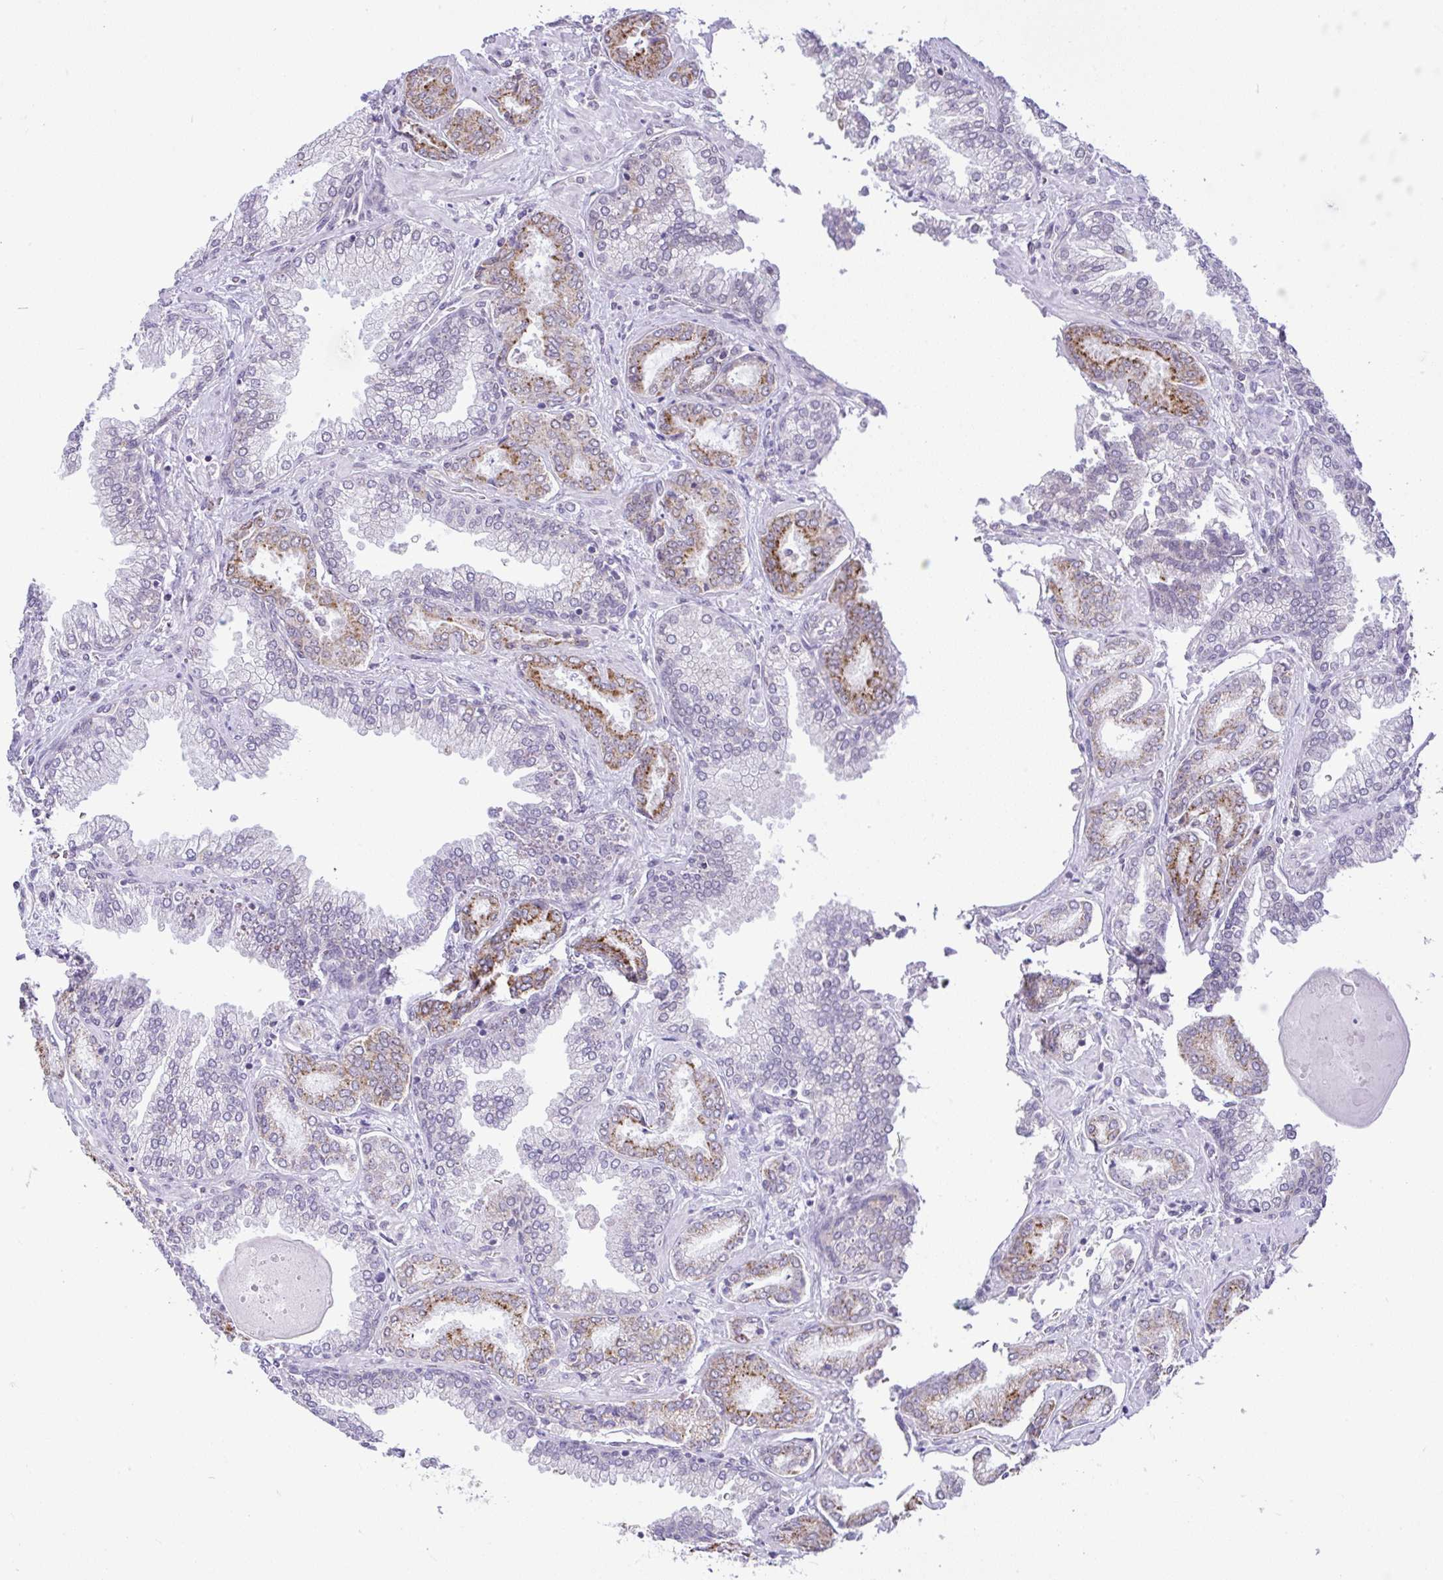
{"staining": {"intensity": "moderate", "quantity": ">75%", "location": "cytoplasmic/membranous"}, "tissue": "prostate cancer", "cell_type": "Tumor cells", "image_type": "cancer", "snomed": [{"axis": "morphology", "description": "Adenocarcinoma, High grade"}, {"axis": "topography", "description": "Prostate"}], "caption": "The micrograph reveals immunohistochemical staining of prostate cancer. There is moderate cytoplasmic/membranous positivity is appreciated in about >75% of tumor cells. (DAB IHC, brown staining for protein, blue staining for nuclei).", "gene": "PYCR2", "patient": {"sex": "male", "age": 72}}